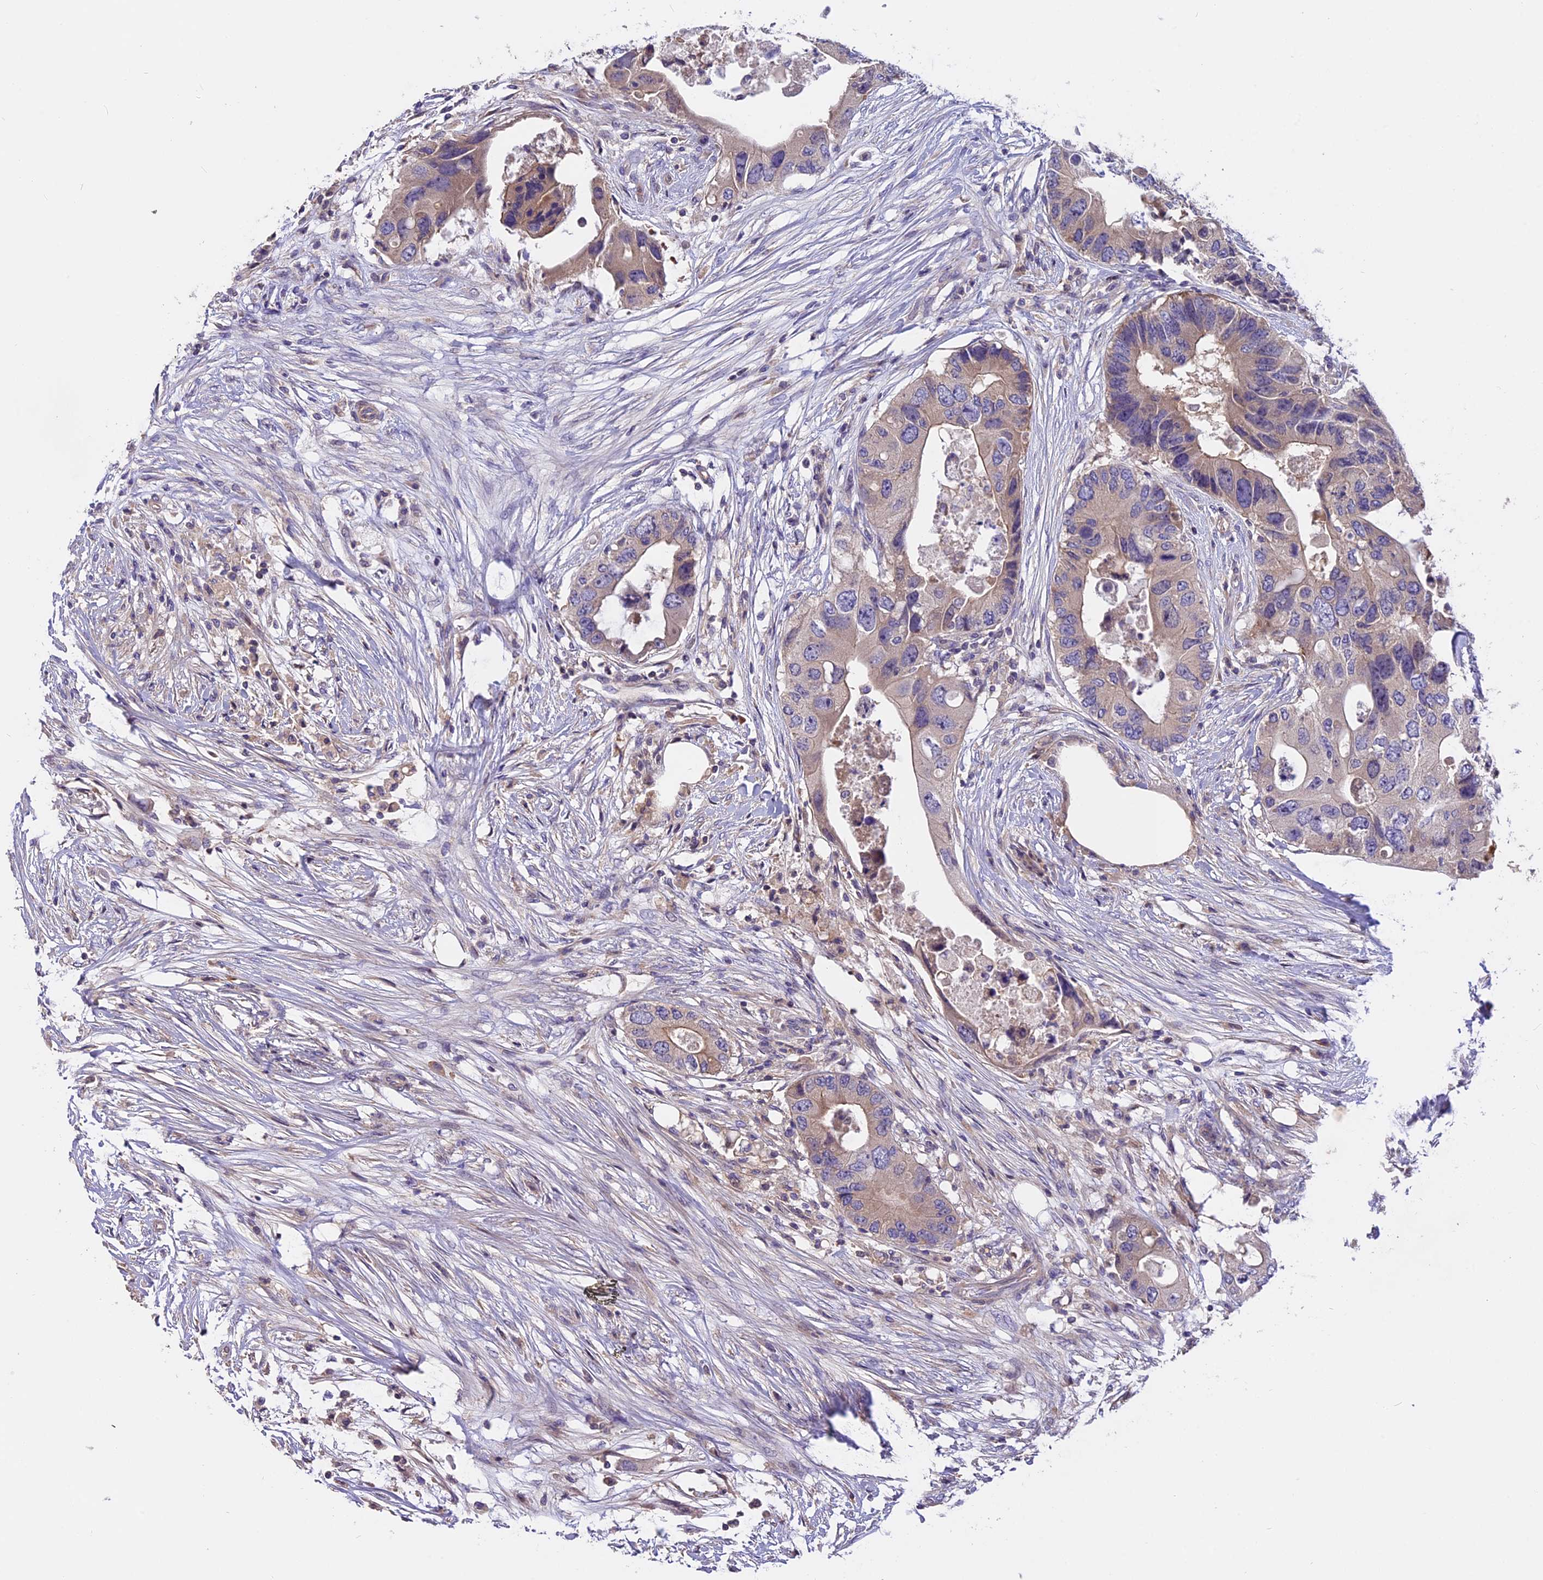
{"staining": {"intensity": "moderate", "quantity": "<25%", "location": "cytoplasmic/membranous"}, "tissue": "colorectal cancer", "cell_type": "Tumor cells", "image_type": "cancer", "snomed": [{"axis": "morphology", "description": "Adenocarcinoma, NOS"}, {"axis": "topography", "description": "Colon"}], "caption": "High-magnification brightfield microscopy of colorectal cancer stained with DAB (3,3'-diaminobenzidine) (brown) and counterstained with hematoxylin (blue). tumor cells exhibit moderate cytoplasmic/membranous expression is seen in about<25% of cells.", "gene": "FAM98C", "patient": {"sex": "male", "age": 71}}